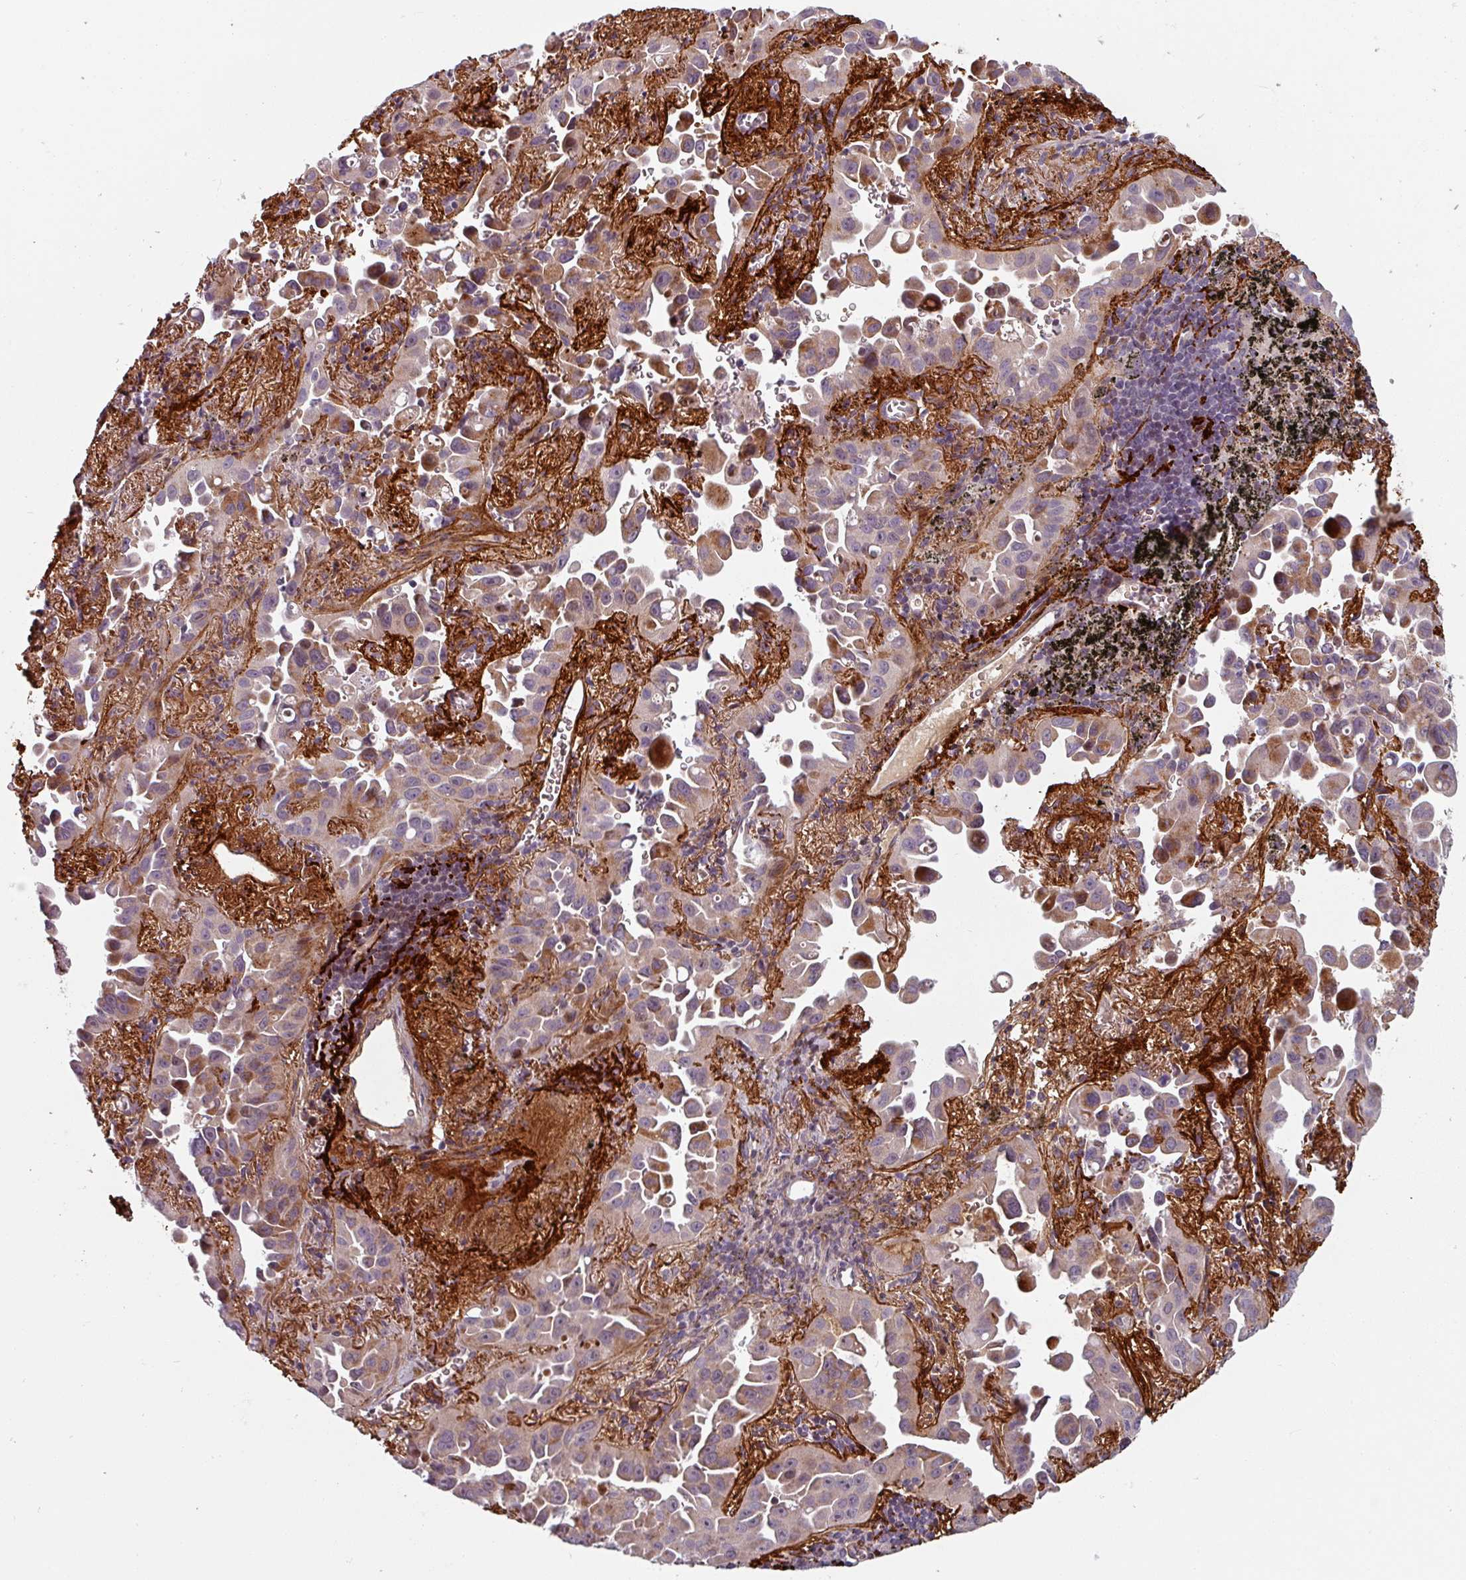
{"staining": {"intensity": "moderate", "quantity": "<25%", "location": "cytoplasmic/membranous"}, "tissue": "lung cancer", "cell_type": "Tumor cells", "image_type": "cancer", "snomed": [{"axis": "morphology", "description": "Adenocarcinoma, NOS"}, {"axis": "topography", "description": "Lung"}], "caption": "A photomicrograph of human adenocarcinoma (lung) stained for a protein exhibits moderate cytoplasmic/membranous brown staining in tumor cells. (IHC, brightfield microscopy, high magnification).", "gene": "CYB5RL", "patient": {"sex": "male", "age": 68}}